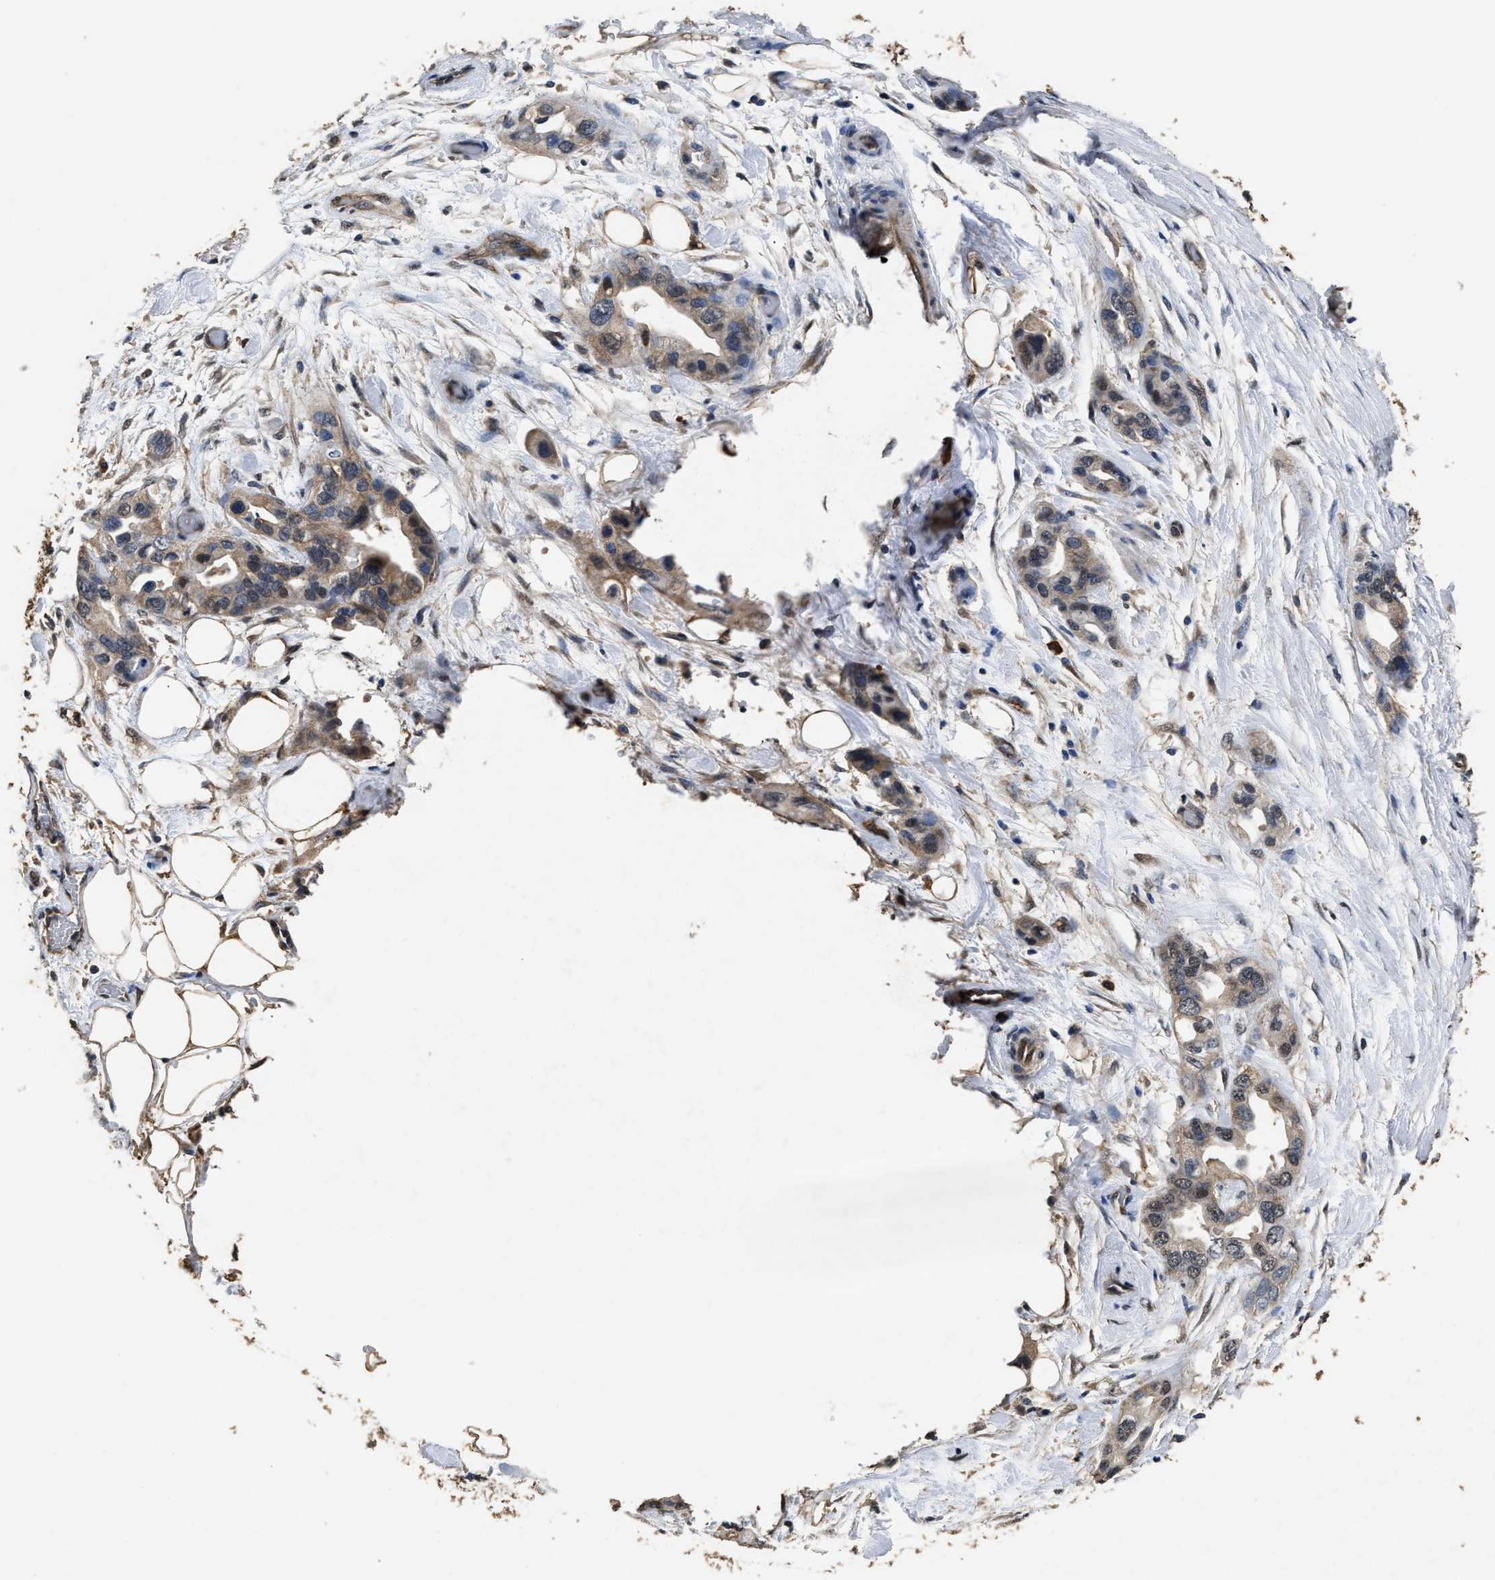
{"staining": {"intensity": "moderate", "quantity": ">75%", "location": "cytoplasmic/membranous,nuclear"}, "tissue": "pancreatic cancer", "cell_type": "Tumor cells", "image_type": "cancer", "snomed": [{"axis": "morphology", "description": "Adenocarcinoma, NOS"}, {"axis": "topography", "description": "Pancreas"}], "caption": "Moderate cytoplasmic/membranous and nuclear positivity is identified in about >75% of tumor cells in pancreatic adenocarcinoma.", "gene": "YWHAE", "patient": {"sex": "female", "age": 77}}